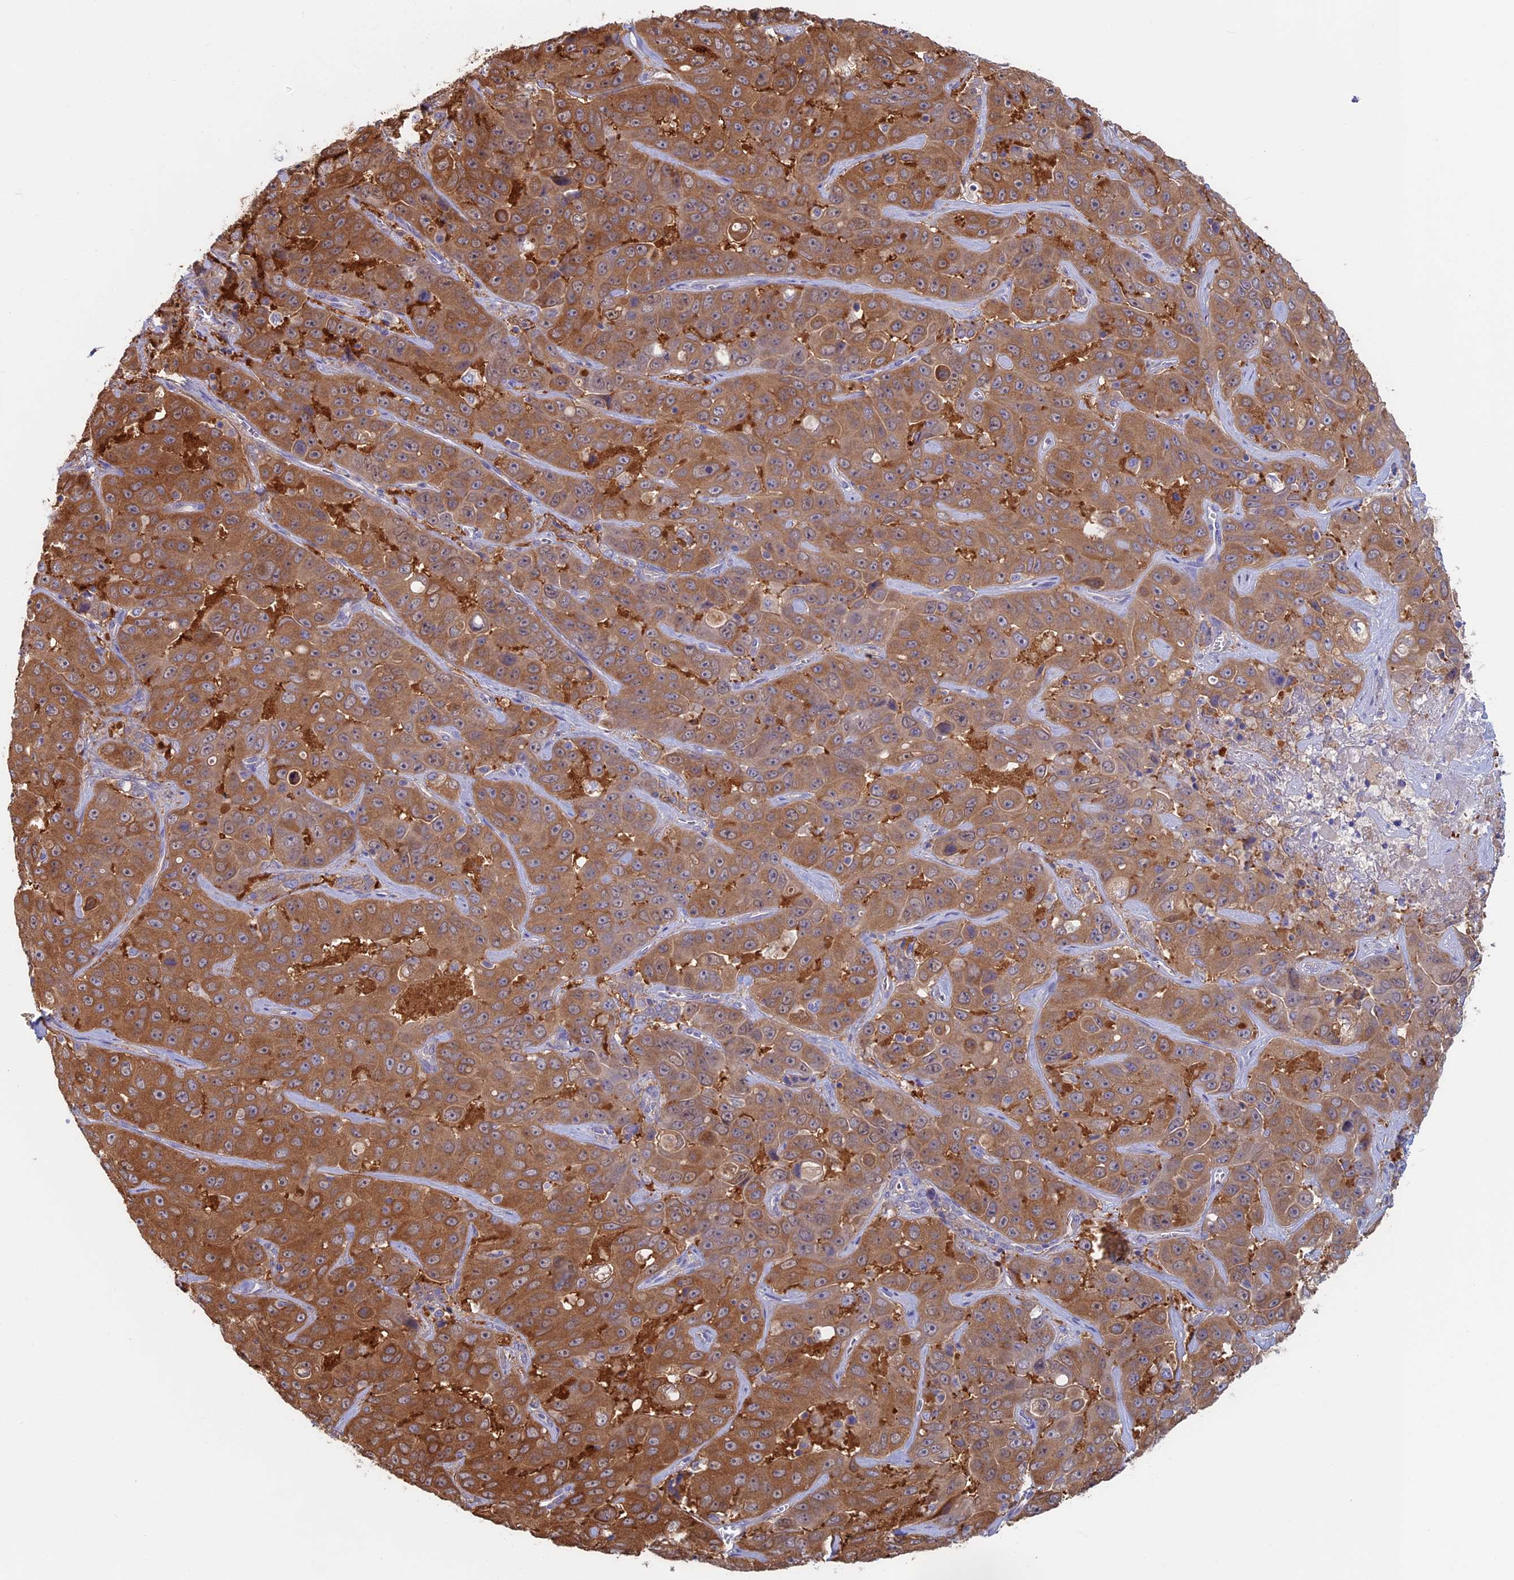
{"staining": {"intensity": "moderate", "quantity": ">75%", "location": "cytoplasmic/membranous"}, "tissue": "liver cancer", "cell_type": "Tumor cells", "image_type": "cancer", "snomed": [{"axis": "morphology", "description": "Cholangiocarcinoma"}, {"axis": "topography", "description": "Liver"}], "caption": "There is medium levels of moderate cytoplasmic/membranous expression in tumor cells of cholangiocarcinoma (liver), as demonstrated by immunohistochemical staining (brown color).", "gene": "SYNDIG1L", "patient": {"sex": "female", "age": 52}}